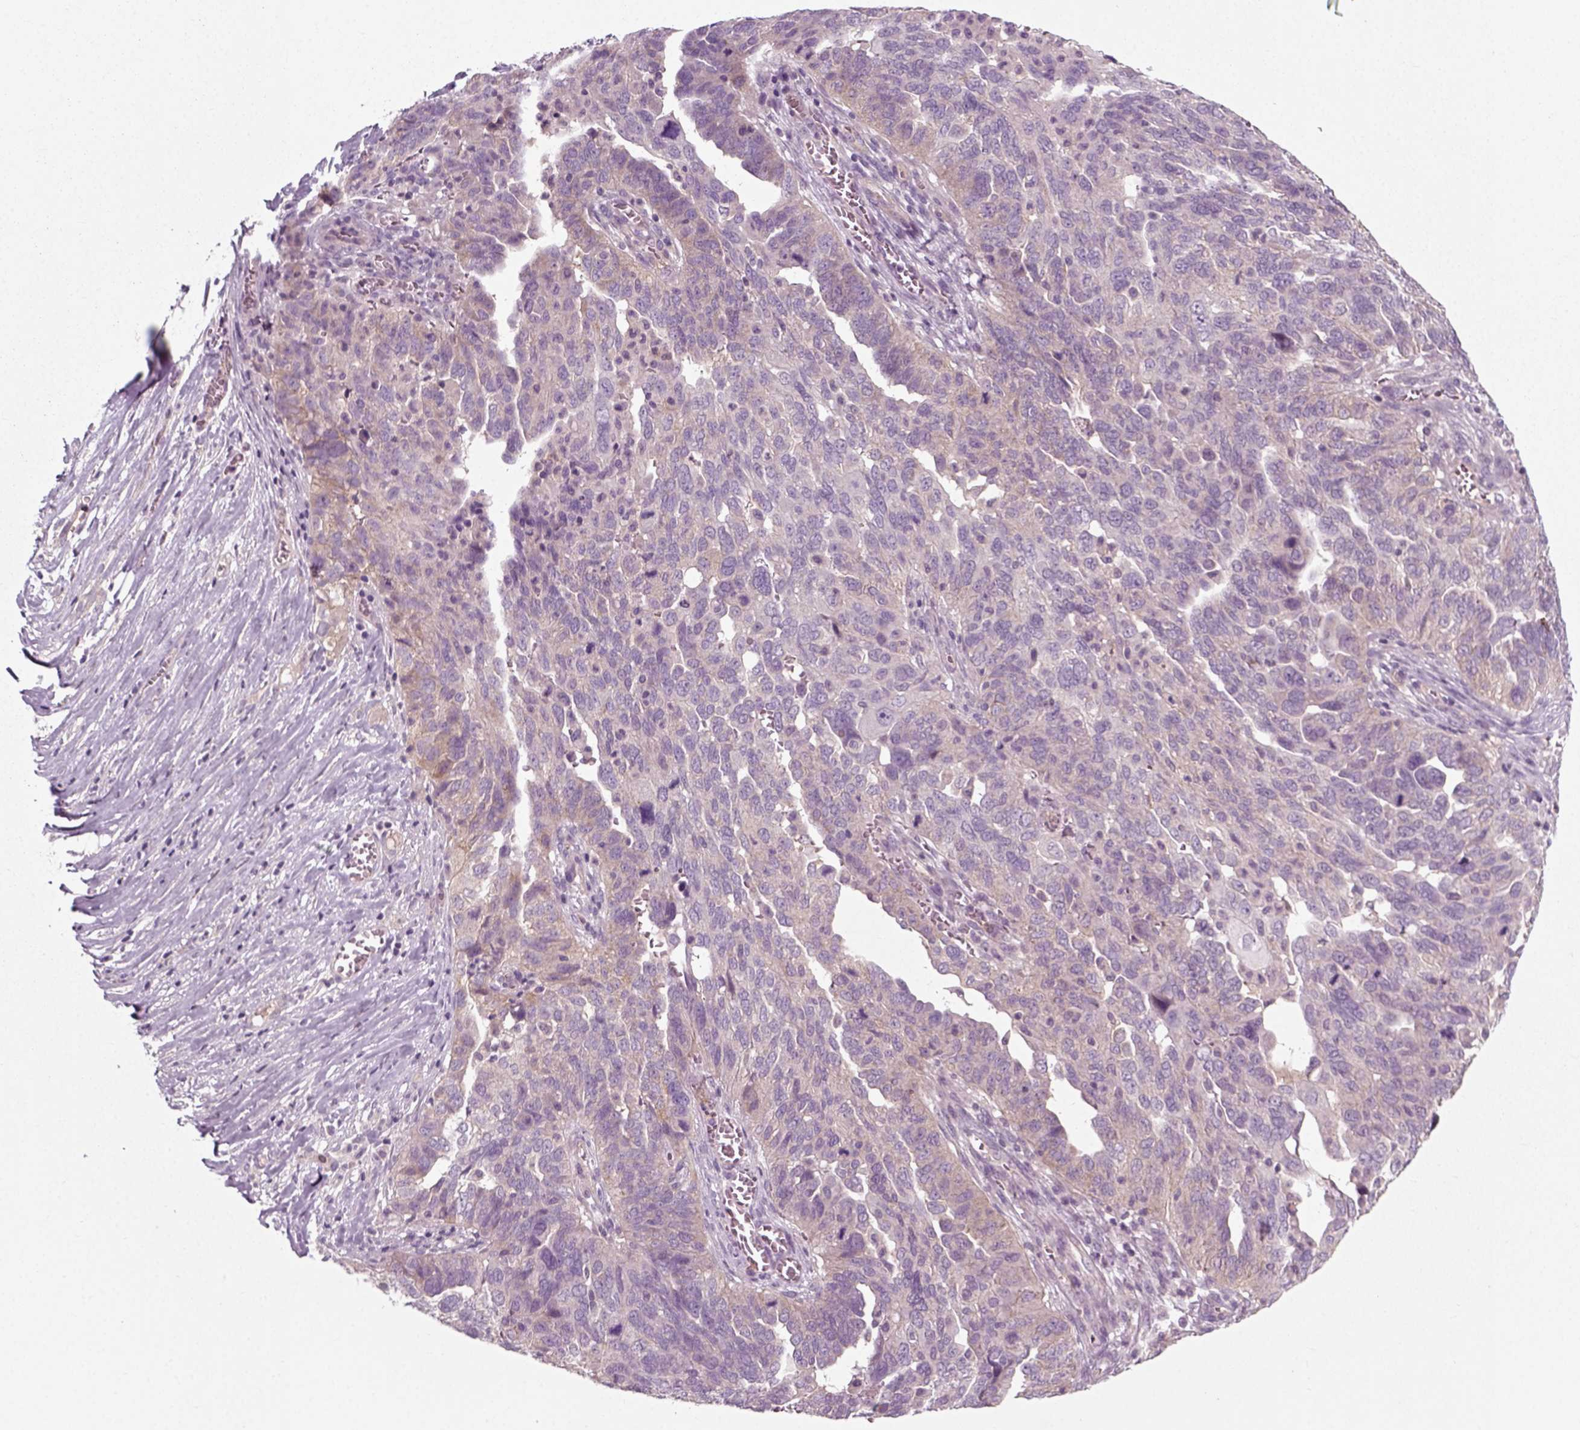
{"staining": {"intensity": "weak", "quantity": "25%-75%", "location": "cytoplasmic/membranous"}, "tissue": "ovarian cancer", "cell_type": "Tumor cells", "image_type": "cancer", "snomed": [{"axis": "morphology", "description": "Carcinoma, endometroid"}, {"axis": "topography", "description": "Soft tissue"}, {"axis": "topography", "description": "Ovary"}], "caption": "Immunohistochemical staining of human ovarian cancer reveals weak cytoplasmic/membranous protein positivity in approximately 25%-75% of tumor cells.", "gene": "RND2", "patient": {"sex": "female", "age": 52}}